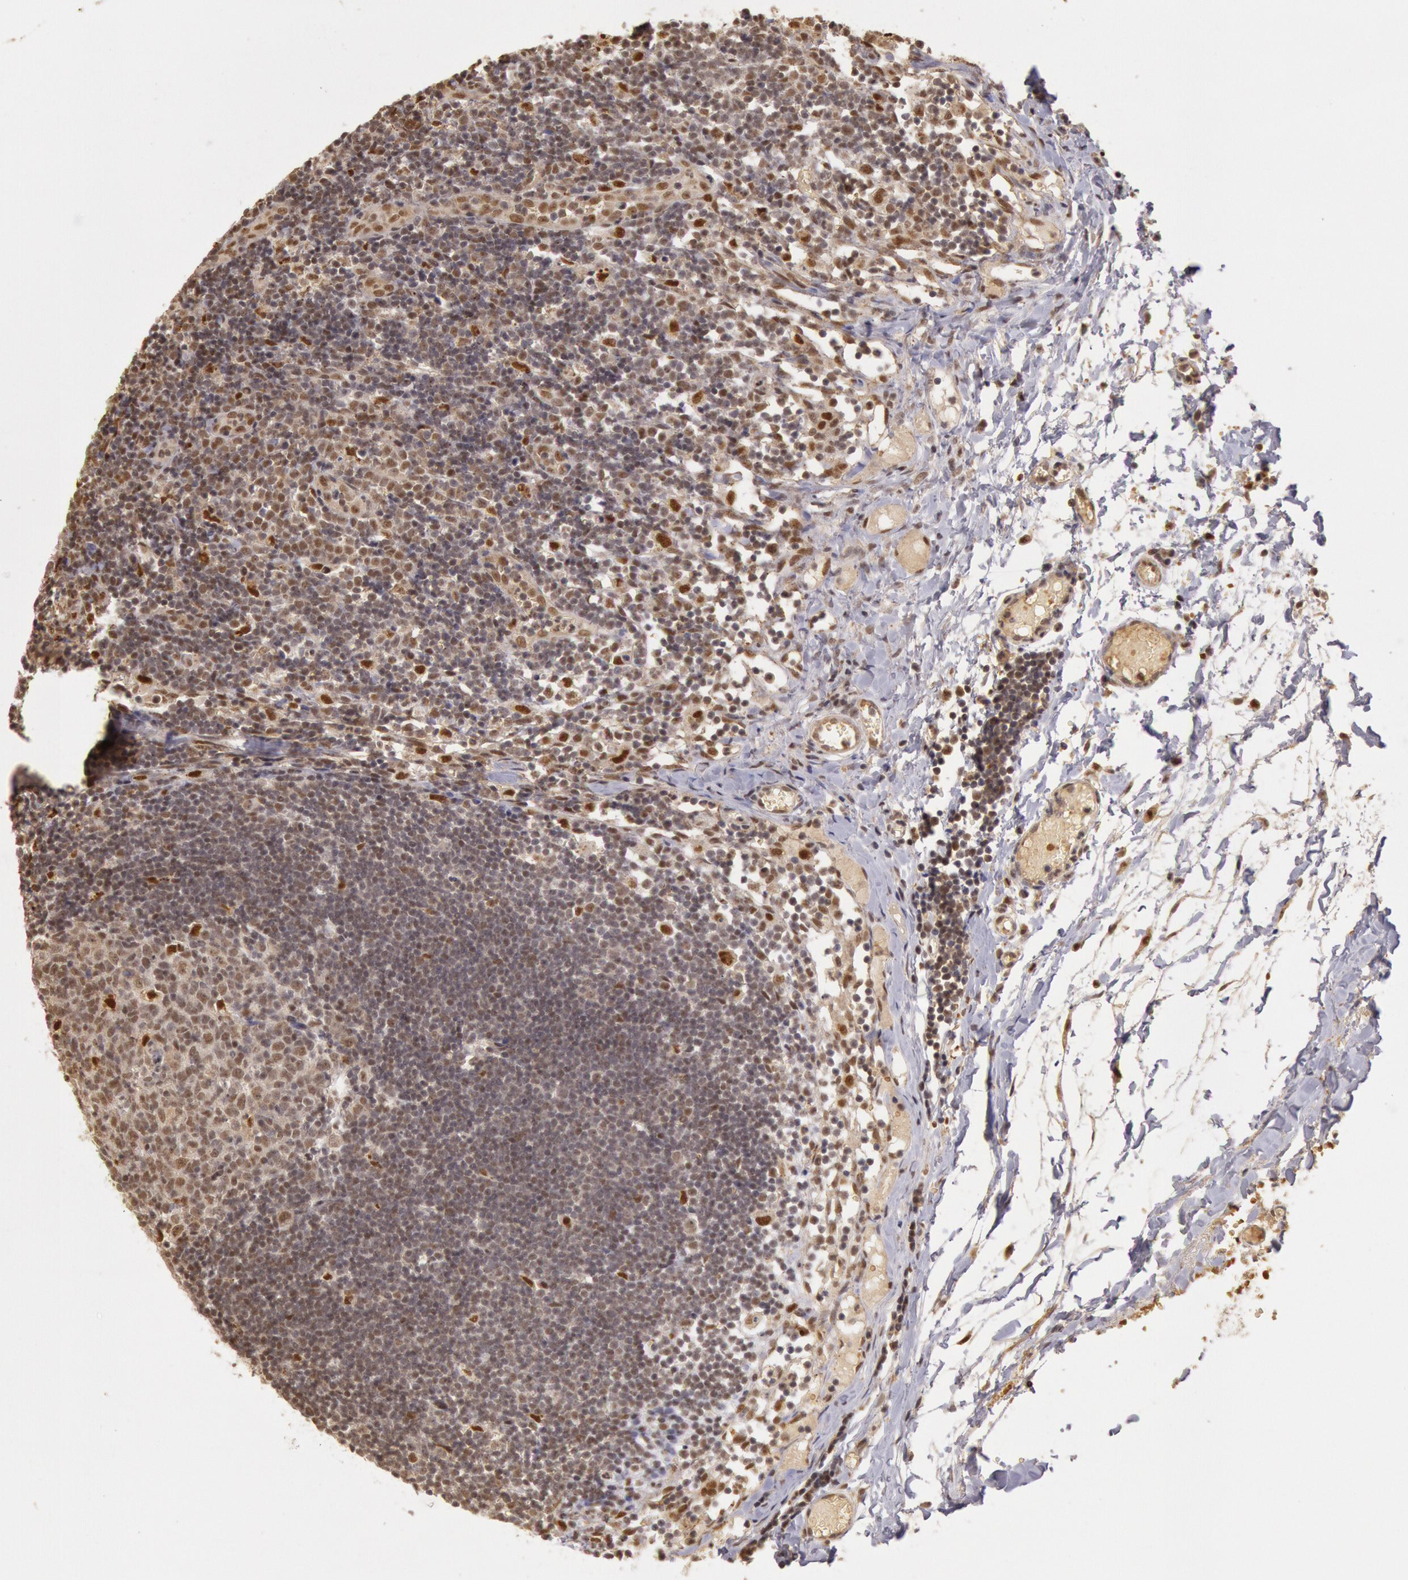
{"staining": {"intensity": "strong", "quantity": "<25%", "location": "nuclear"}, "tissue": "lymph node", "cell_type": "Germinal center cells", "image_type": "normal", "snomed": [{"axis": "morphology", "description": "Normal tissue, NOS"}, {"axis": "morphology", "description": "Inflammation, NOS"}, {"axis": "topography", "description": "Lymph node"}, {"axis": "topography", "description": "Salivary gland"}], "caption": "The immunohistochemical stain labels strong nuclear expression in germinal center cells of benign lymph node. (DAB (3,3'-diaminobenzidine) = brown stain, brightfield microscopy at high magnification).", "gene": "LIG4", "patient": {"sex": "male", "age": 3}}